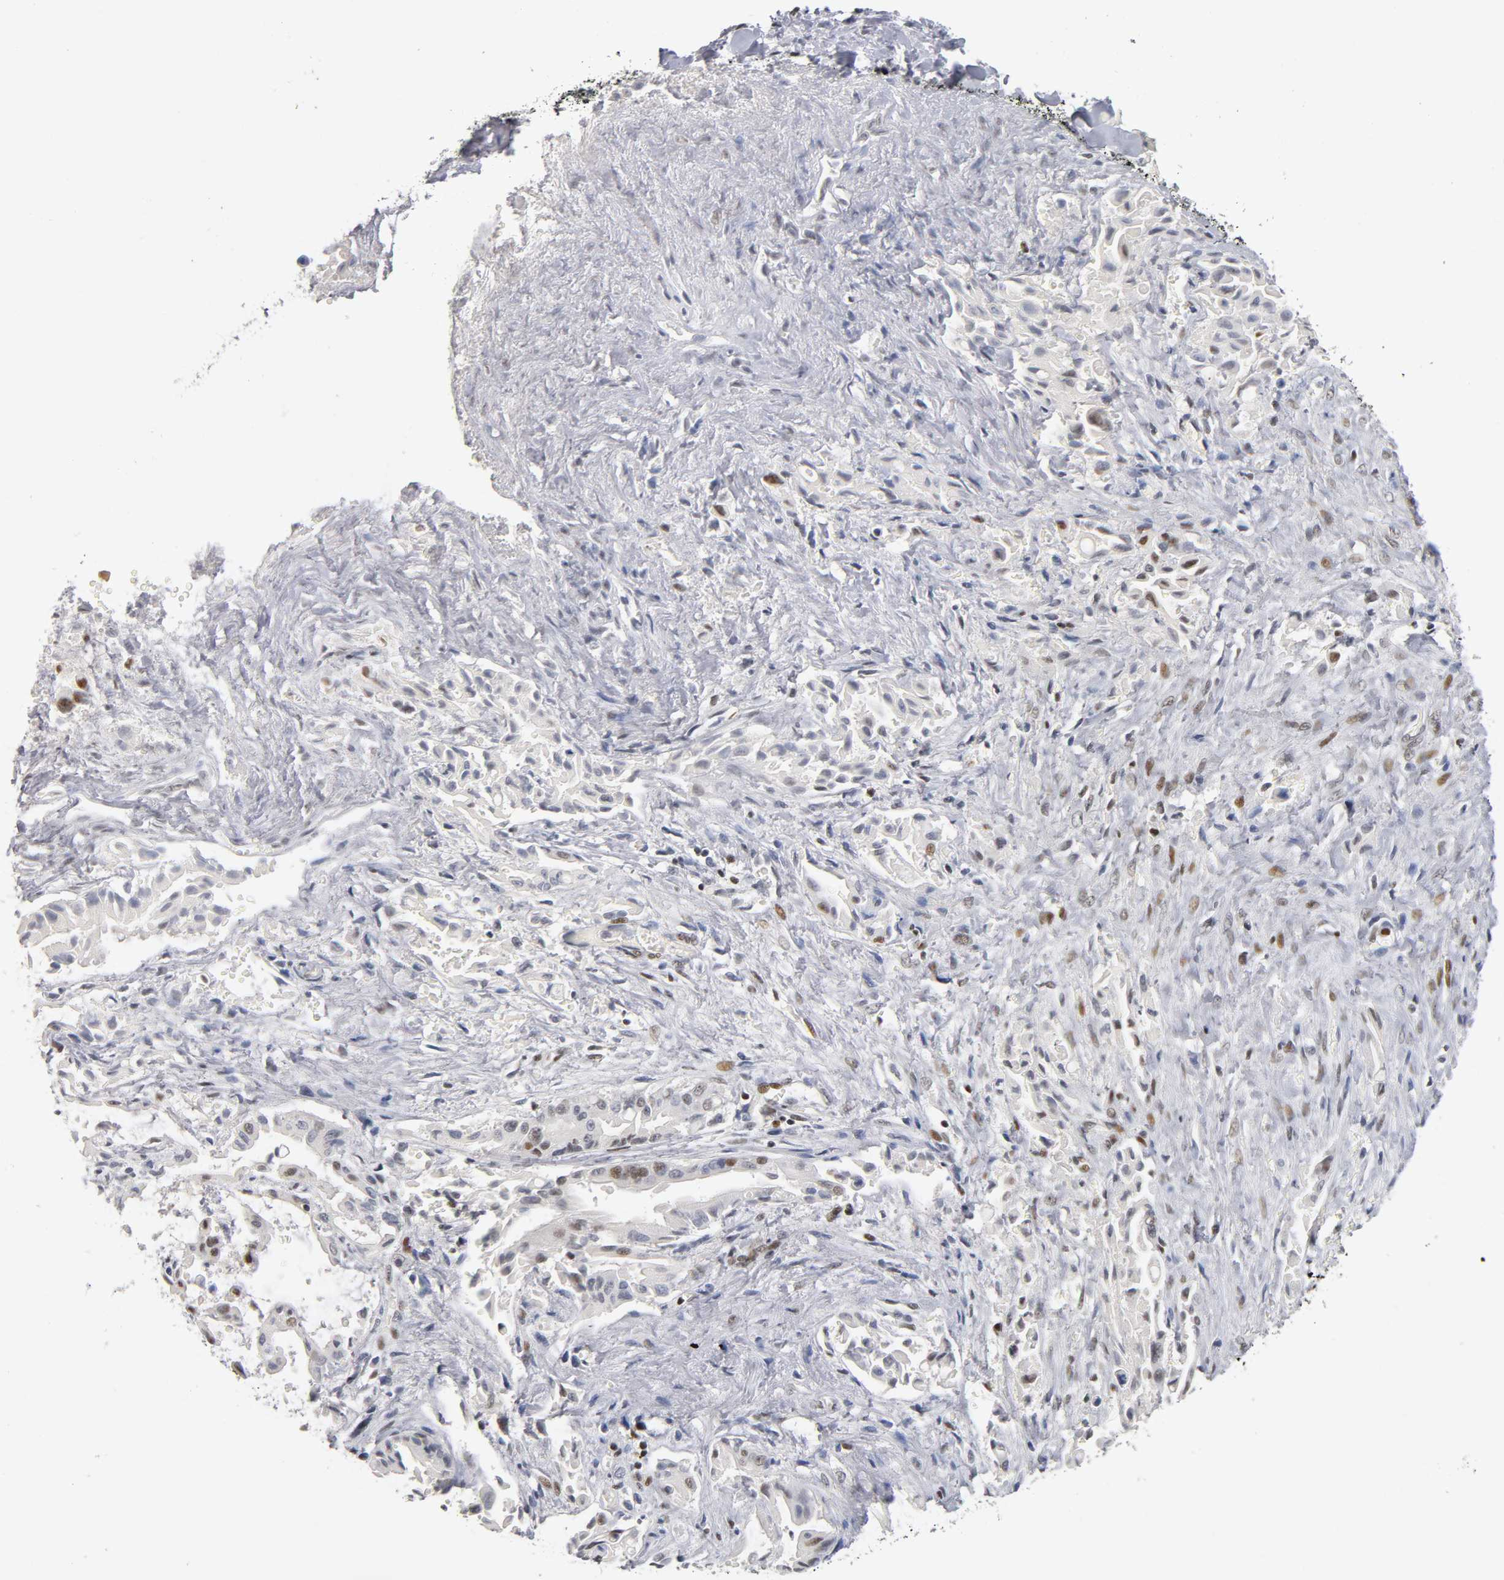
{"staining": {"intensity": "moderate", "quantity": "<25%", "location": "nuclear"}, "tissue": "liver cancer", "cell_type": "Tumor cells", "image_type": "cancer", "snomed": [{"axis": "morphology", "description": "Cholangiocarcinoma"}, {"axis": "topography", "description": "Liver"}], "caption": "Human liver cholangiocarcinoma stained for a protein (brown) displays moderate nuclear positive positivity in about <25% of tumor cells.", "gene": "SP3", "patient": {"sex": "male", "age": 58}}